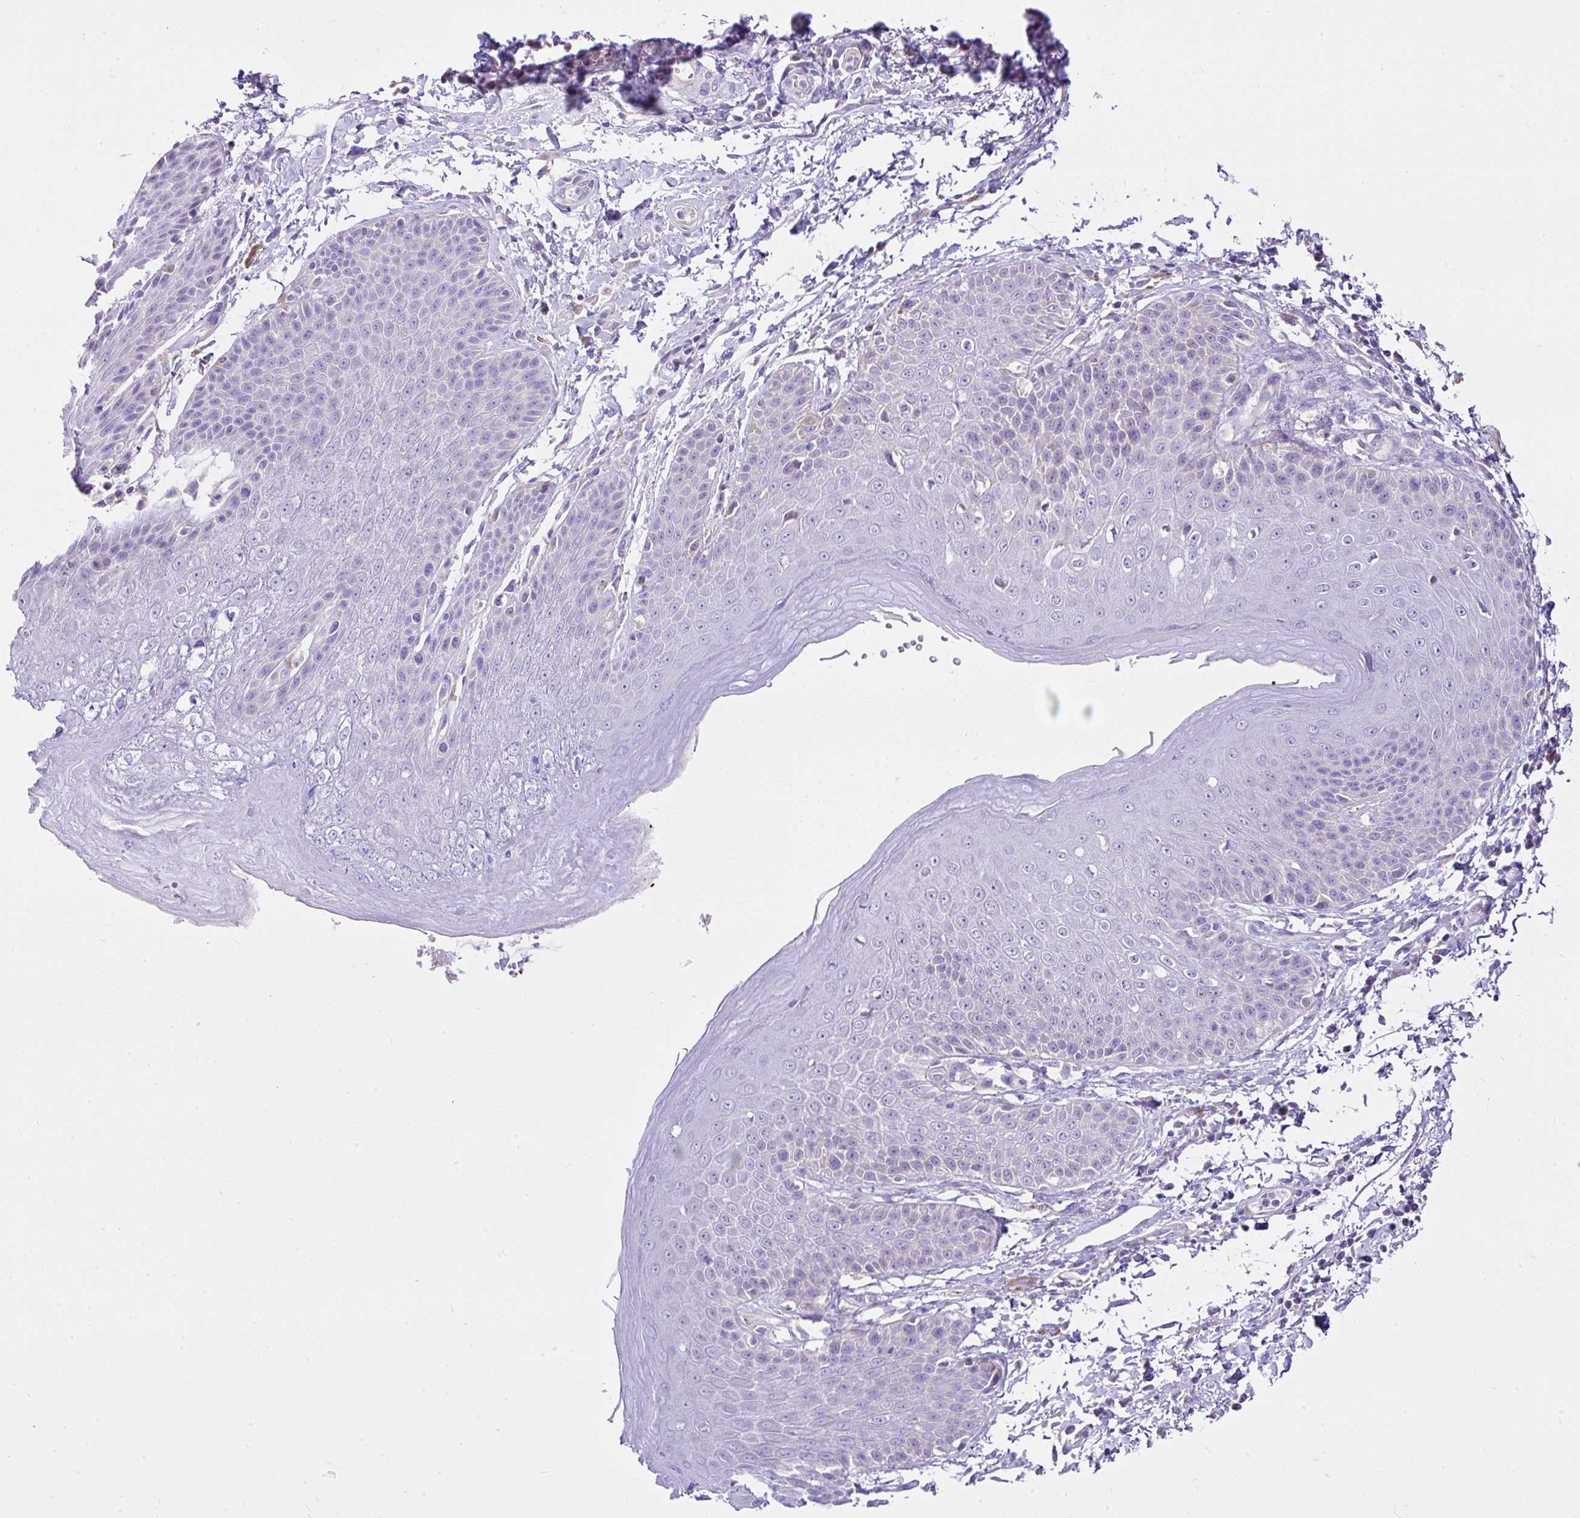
{"staining": {"intensity": "negative", "quantity": "none", "location": "none"}, "tissue": "skin", "cell_type": "Epidermal cells", "image_type": "normal", "snomed": [{"axis": "morphology", "description": "Normal tissue, NOS"}, {"axis": "topography", "description": "Peripheral nerve tissue"}], "caption": "The photomicrograph reveals no significant expression in epidermal cells of skin. (DAB IHC, high magnification).", "gene": "CCDC142", "patient": {"sex": "male", "age": 51}}